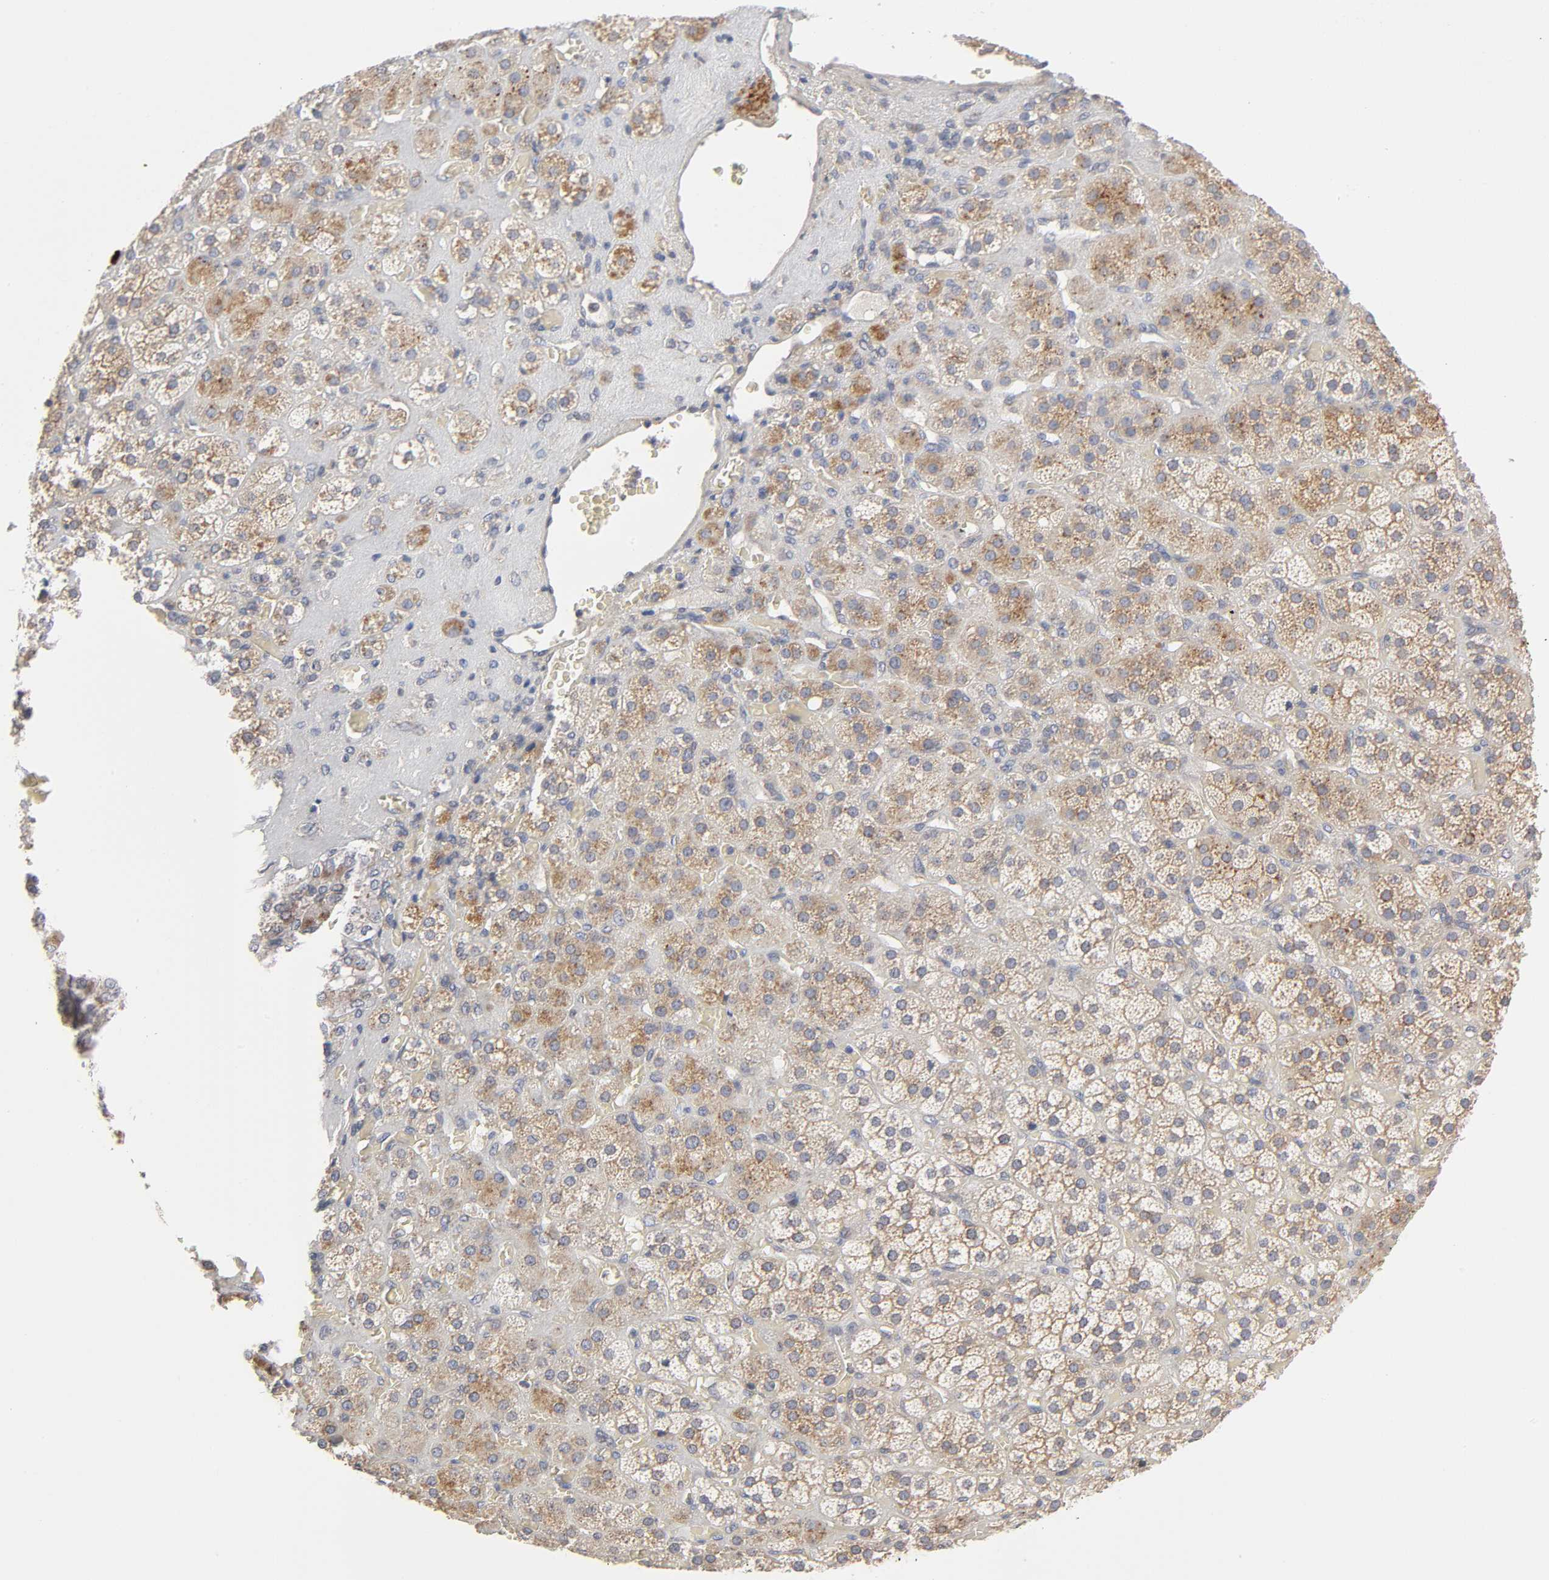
{"staining": {"intensity": "weak", "quantity": ">75%", "location": "cytoplasmic/membranous"}, "tissue": "adrenal gland", "cell_type": "Glandular cells", "image_type": "normal", "snomed": [{"axis": "morphology", "description": "Normal tissue, NOS"}, {"axis": "topography", "description": "Adrenal gland"}], "caption": "Glandular cells show weak cytoplasmic/membranous positivity in about >75% of cells in benign adrenal gland. Nuclei are stained in blue.", "gene": "IL4R", "patient": {"sex": "female", "age": 71}}